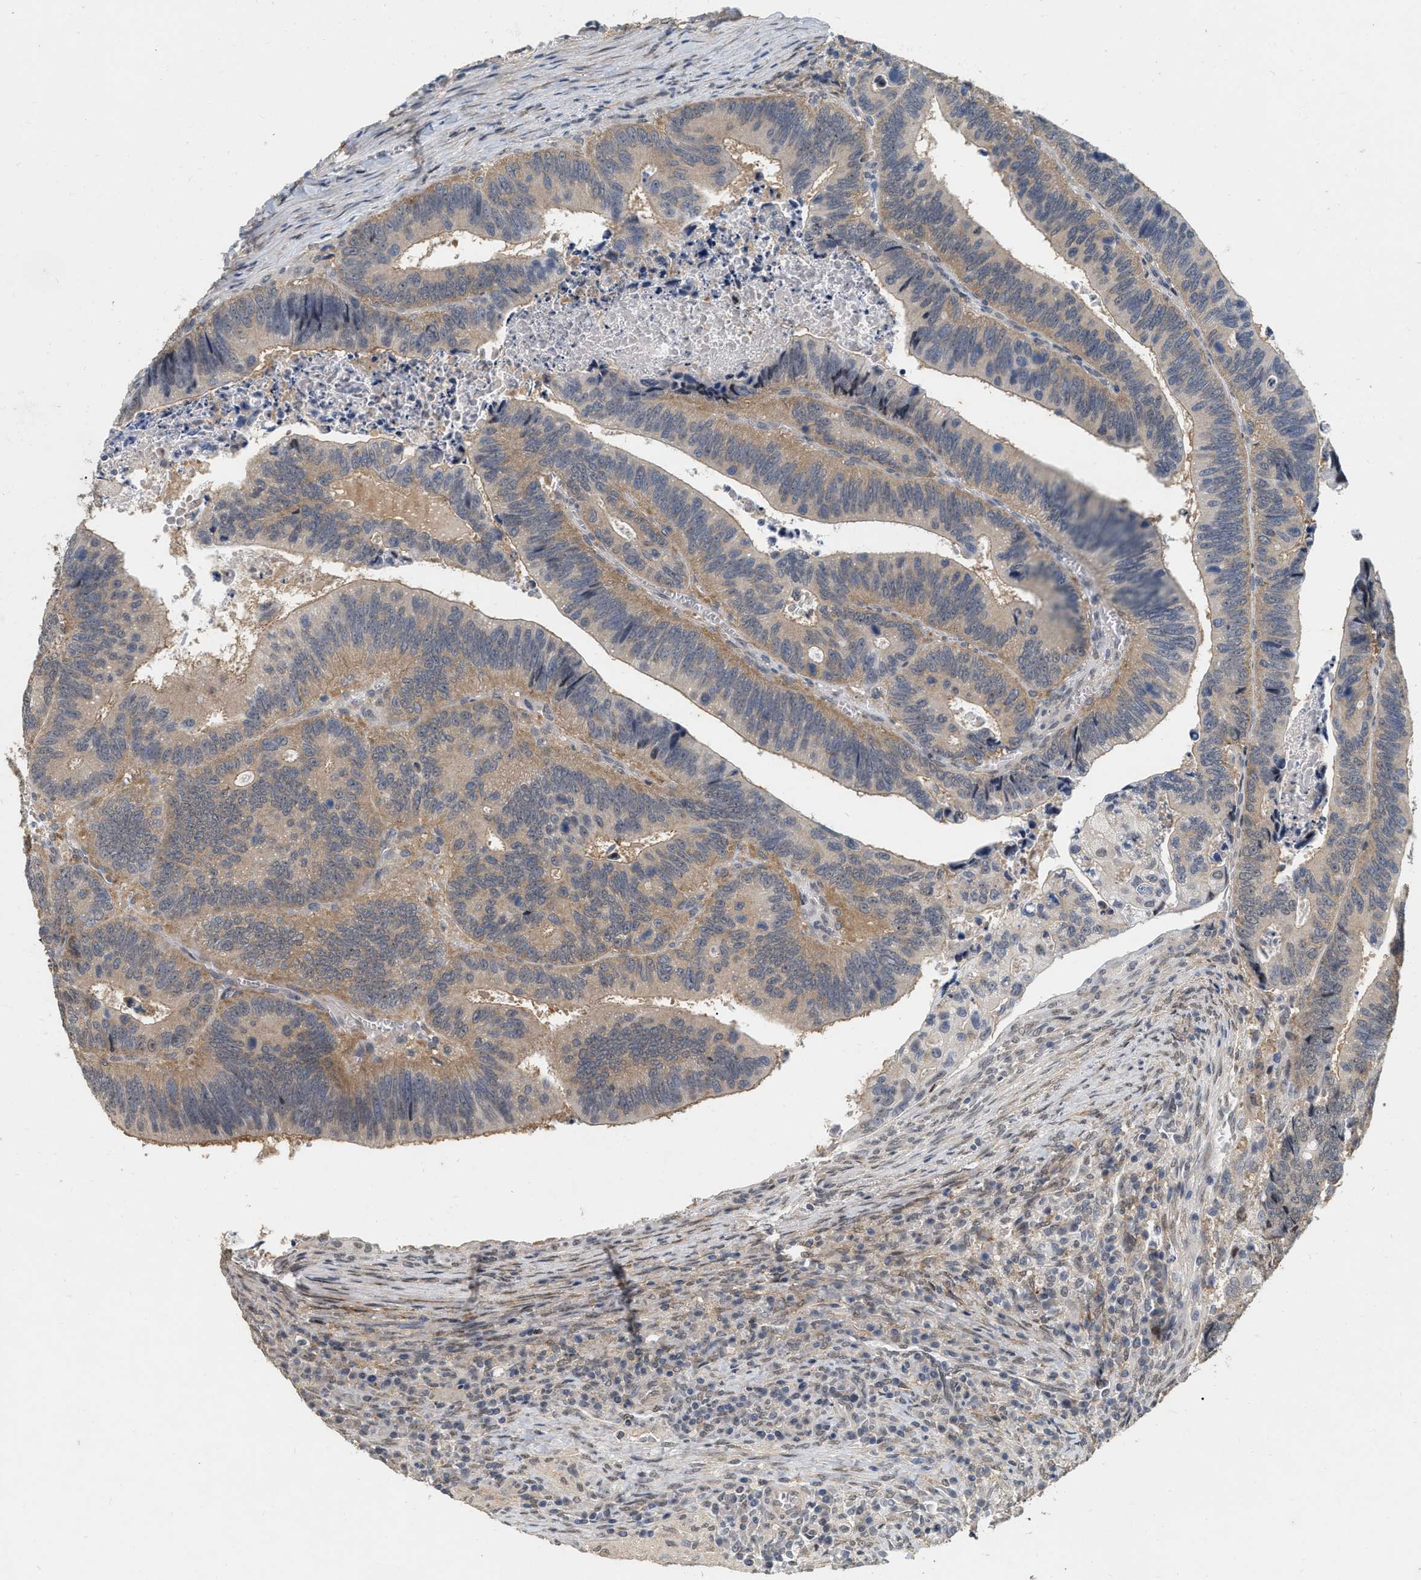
{"staining": {"intensity": "moderate", "quantity": "25%-75%", "location": "cytoplasmic/membranous"}, "tissue": "colorectal cancer", "cell_type": "Tumor cells", "image_type": "cancer", "snomed": [{"axis": "morphology", "description": "Inflammation, NOS"}, {"axis": "morphology", "description": "Adenocarcinoma, NOS"}, {"axis": "topography", "description": "Colon"}], "caption": "Immunohistochemical staining of human colorectal cancer (adenocarcinoma) exhibits moderate cytoplasmic/membranous protein positivity in about 25%-75% of tumor cells.", "gene": "RUVBL1", "patient": {"sex": "male", "age": 72}}